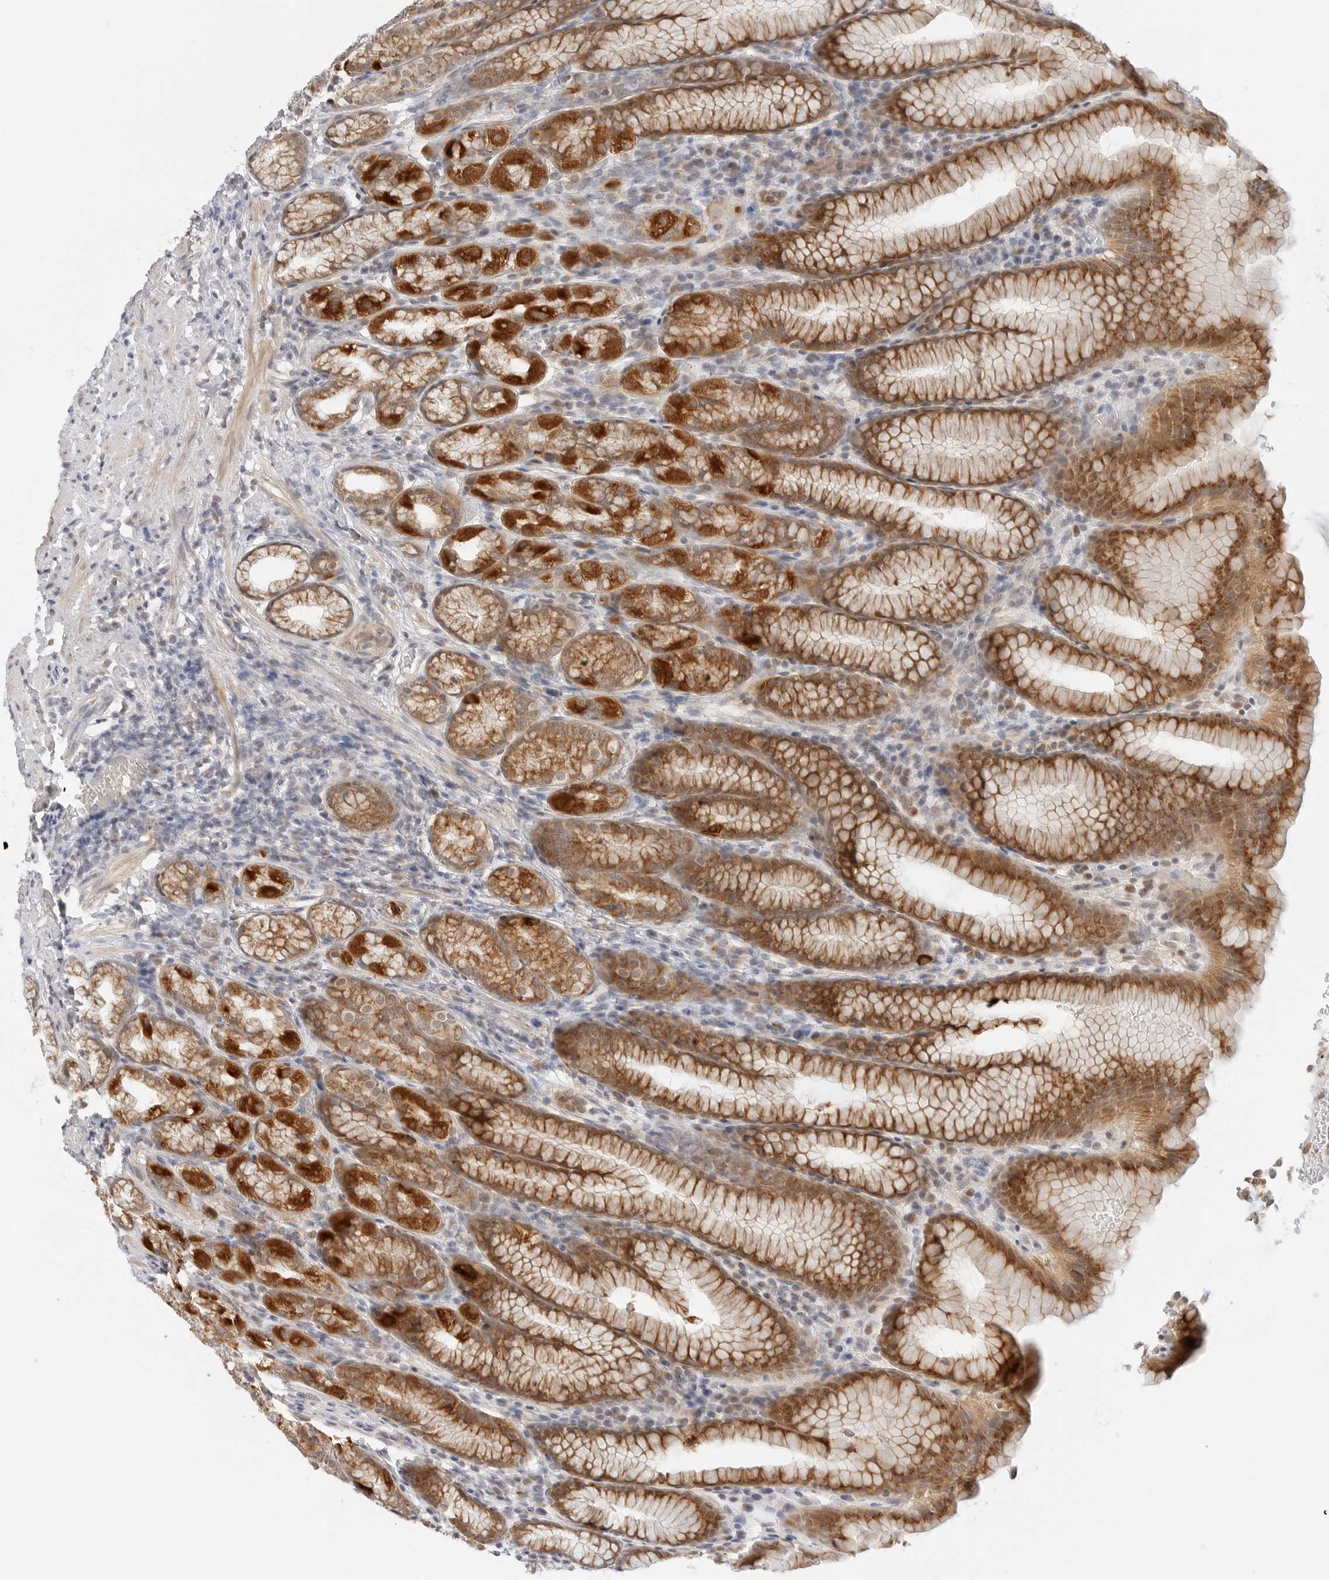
{"staining": {"intensity": "strong", "quantity": ">75%", "location": "cytoplasmic/membranous"}, "tissue": "stomach", "cell_type": "Glandular cells", "image_type": "normal", "snomed": [{"axis": "morphology", "description": "Normal tissue, NOS"}, {"axis": "topography", "description": "Stomach"}], "caption": "Immunohistochemistry staining of benign stomach, which exhibits high levels of strong cytoplasmic/membranous expression in approximately >75% of glandular cells indicating strong cytoplasmic/membranous protein staining. The staining was performed using DAB (brown) for protein detection and nuclei were counterstained in hematoxylin (blue).", "gene": "DYRK4", "patient": {"sex": "male", "age": 42}}